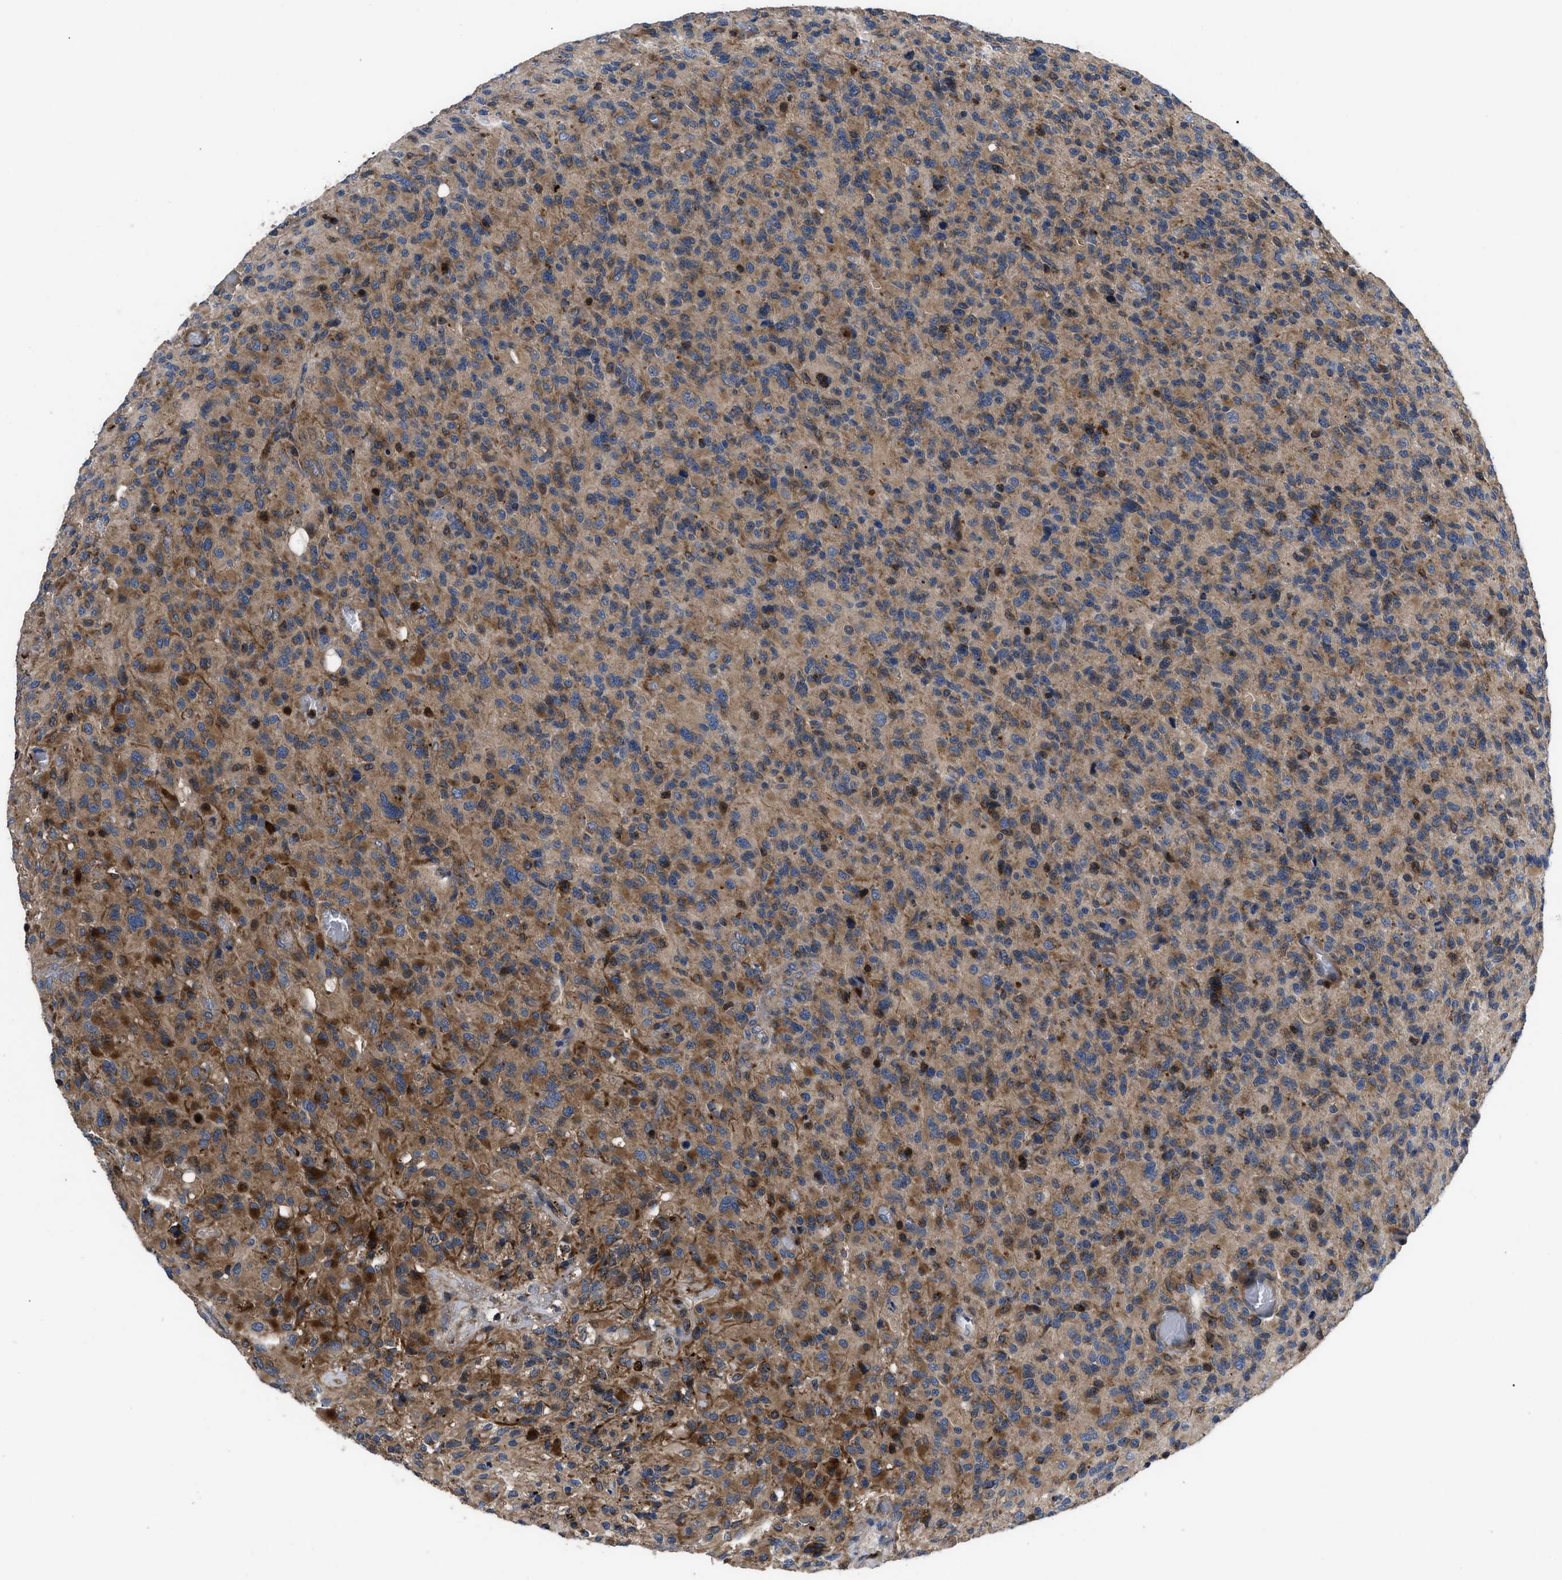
{"staining": {"intensity": "moderate", "quantity": ">75%", "location": "cytoplasmic/membranous"}, "tissue": "glioma", "cell_type": "Tumor cells", "image_type": "cancer", "snomed": [{"axis": "morphology", "description": "Glioma, malignant, High grade"}, {"axis": "topography", "description": "Brain"}], "caption": "Tumor cells exhibit medium levels of moderate cytoplasmic/membranous expression in approximately >75% of cells in malignant glioma (high-grade).", "gene": "YBEY", "patient": {"sex": "male", "age": 71}}